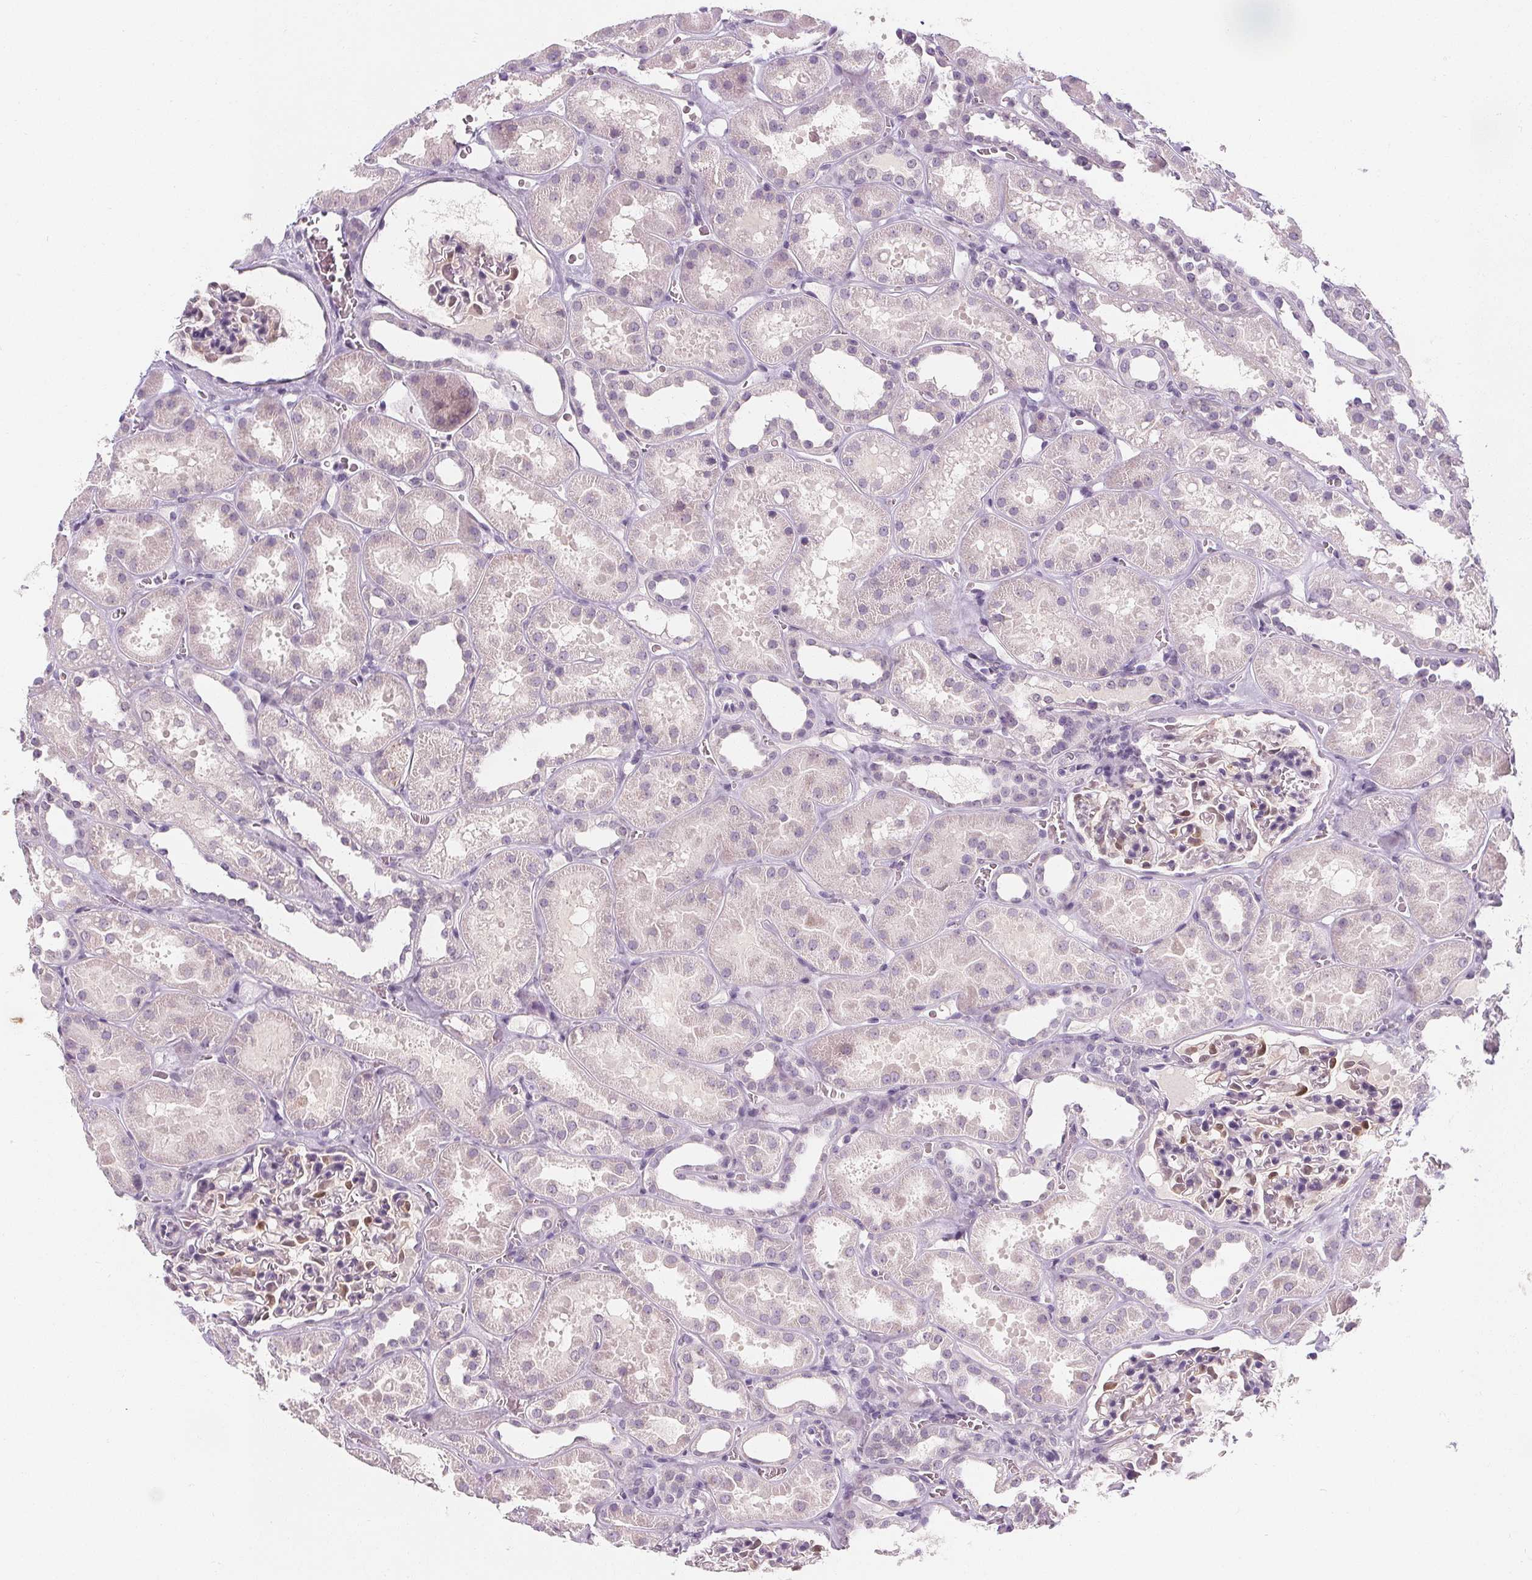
{"staining": {"intensity": "moderate", "quantity": "<25%", "location": "nuclear"}, "tissue": "kidney", "cell_type": "Cells in glomeruli", "image_type": "normal", "snomed": [{"axis": "morphology", "description": "Normal tissue, NOS"}, {"axis": "topography", "description": "Kidney"}], "caption": "Kidney was stained to show a protein in brown. There is low levels of moderate nuclear expression in approximately <25% of cells in glomeruli.", "gene": "DBX2", "patient": {"sex": "female", "age": 41}}